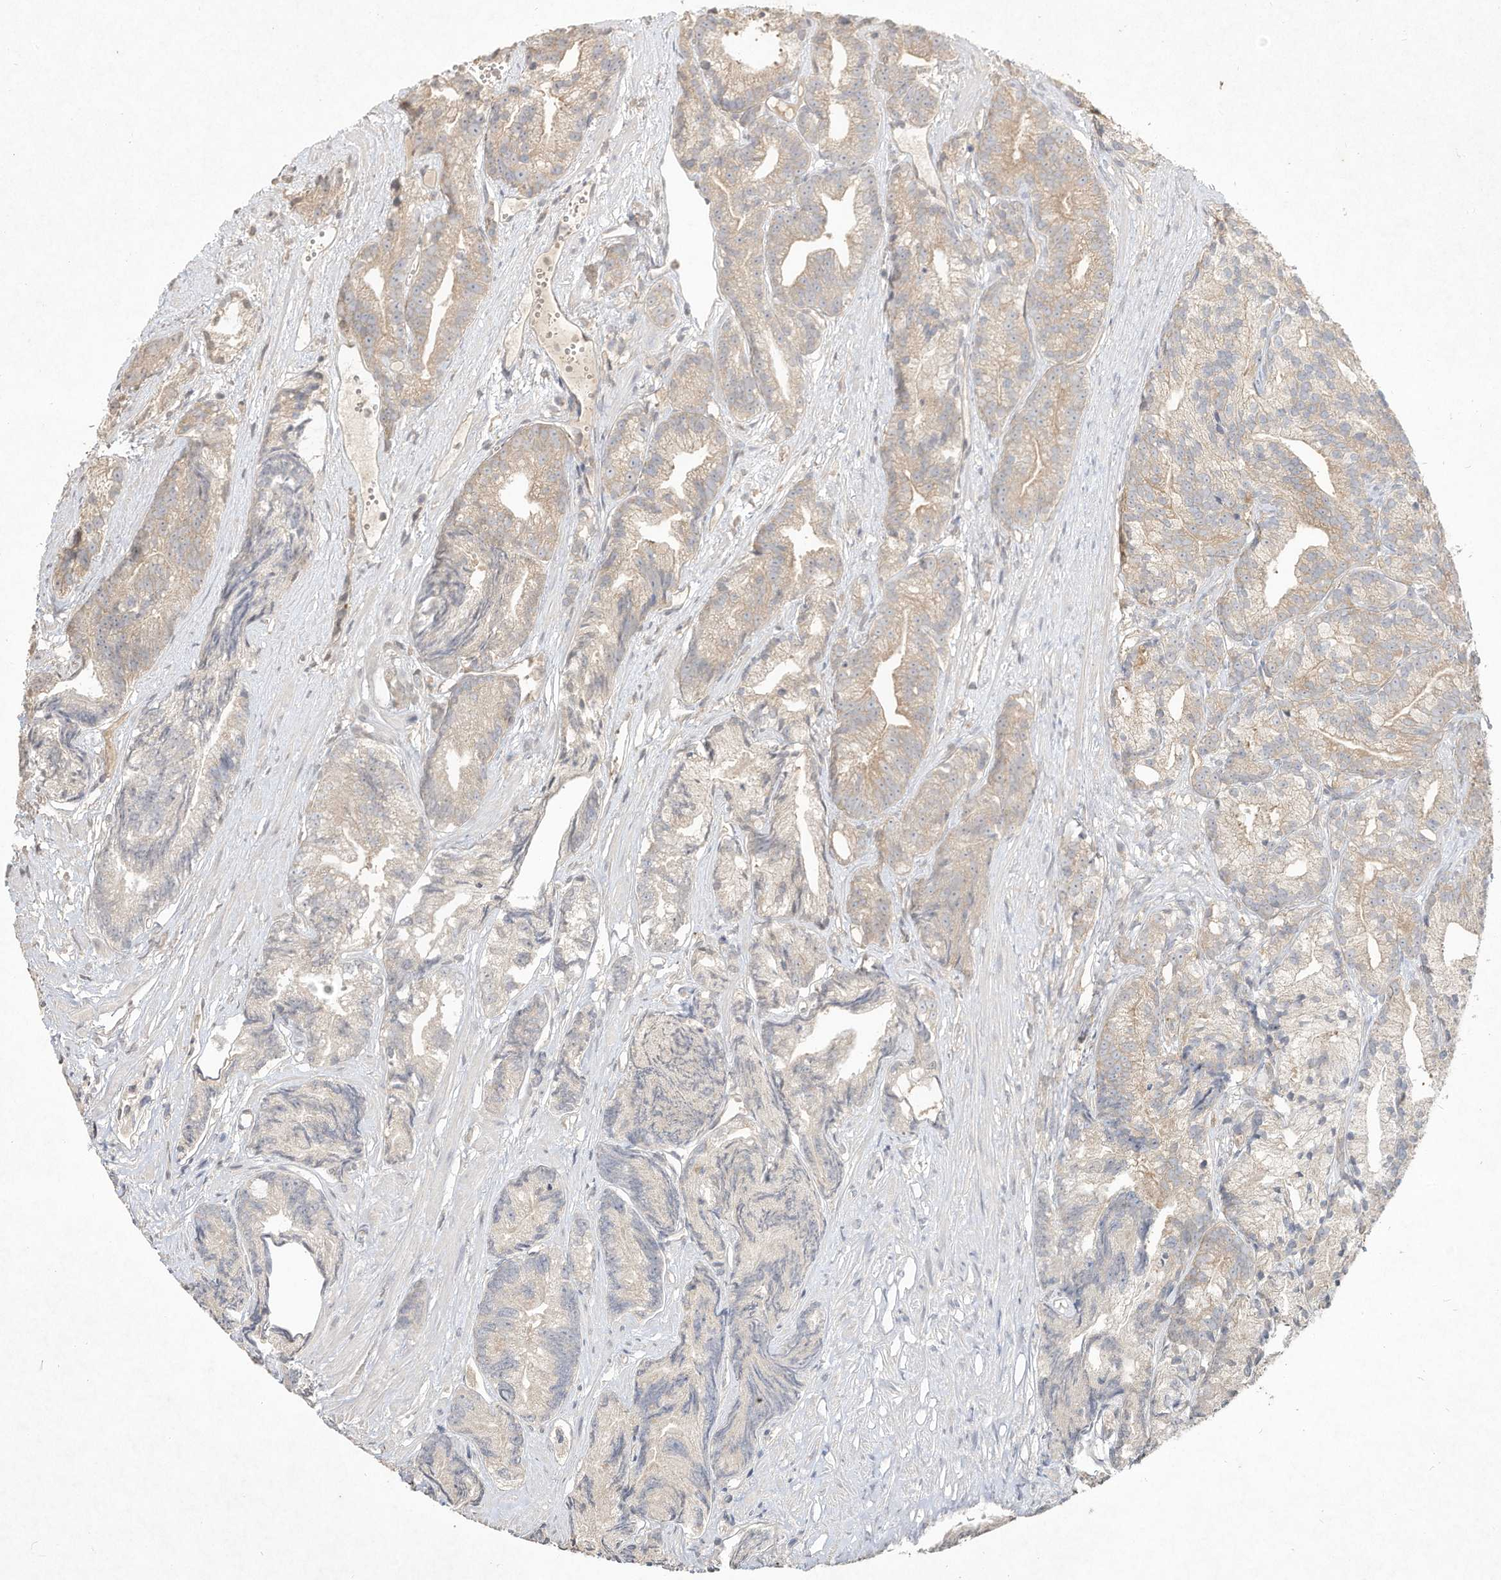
{"staining": {"intensity": "negative", "quantity": "none", "location": "none"}, "tissue": "prostate cancer", "cell_type": "Tumor cells", "image_type": "cancer", "snomed": [{"axis": "morphology", "description": "Adenocarcinoma, Low grade"}, {"axis": "topography", "description": "Prostate"}], "caption": "Prostate cancer was stained to show a protein in brown. There is no significant staining in tumor cells.", "gene": "DYNC1I2", "patient": {"sex": "male", "age": 89}}